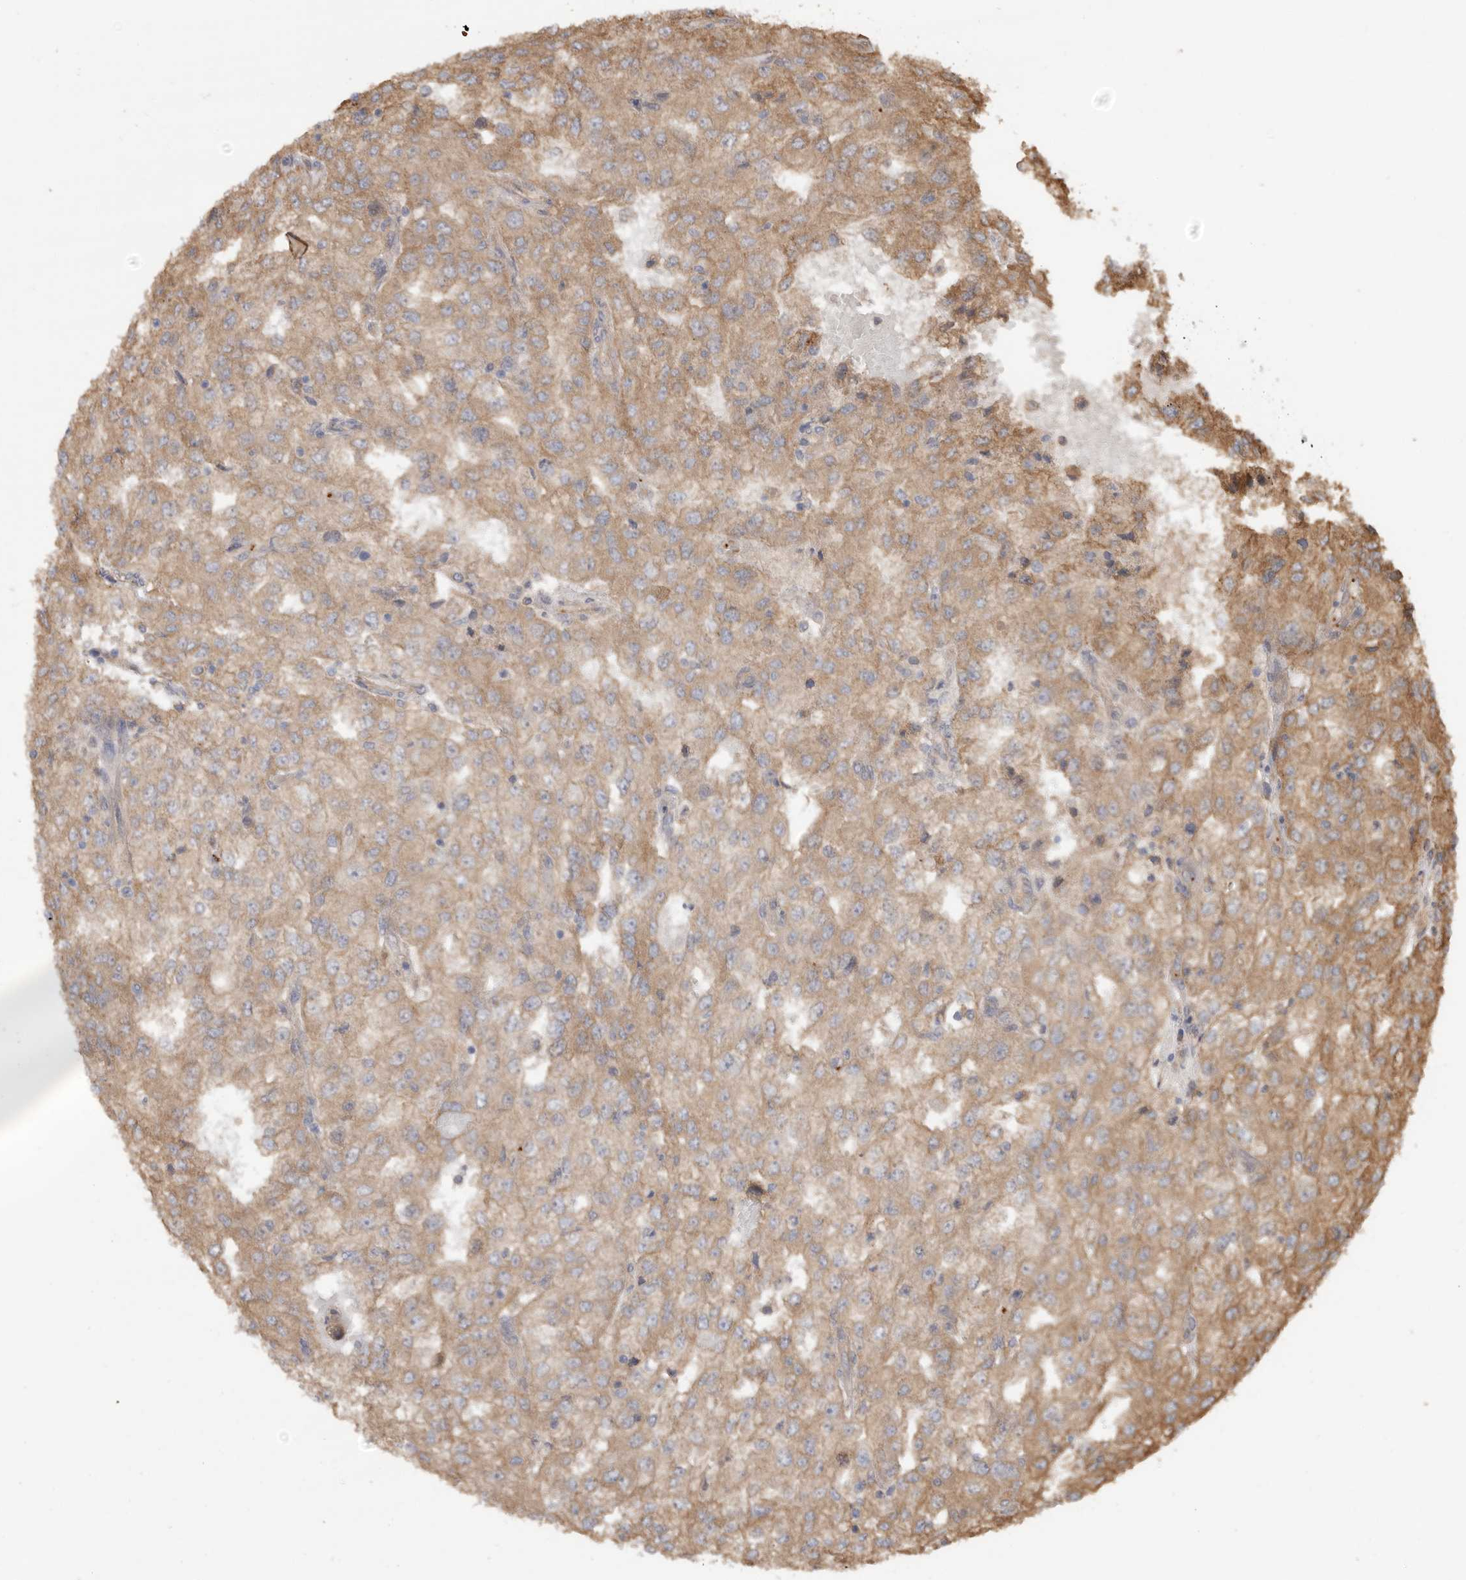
{"staining": {"intensity": "moderate", "quantity": ">75%", "location": "cytoplasmic/membranous"}, "tissue": "renal cancer", "cell_type": "Tumor cells", "image_type": "cancer", "snomed": [{"axis": "morphology", "description": "Adenocarcinoma, NOS"}, {"axis": "topography", "description": "Kidney"}], "caption": "Moderate cytoplasmic/membranous expression for a protein is appreciated in about >75% of tumor cells of renal cancer using immunohistochemistry (IHC).", "gene": "CDC42BPB", "patient": {"sex": "female", "age": 54}}